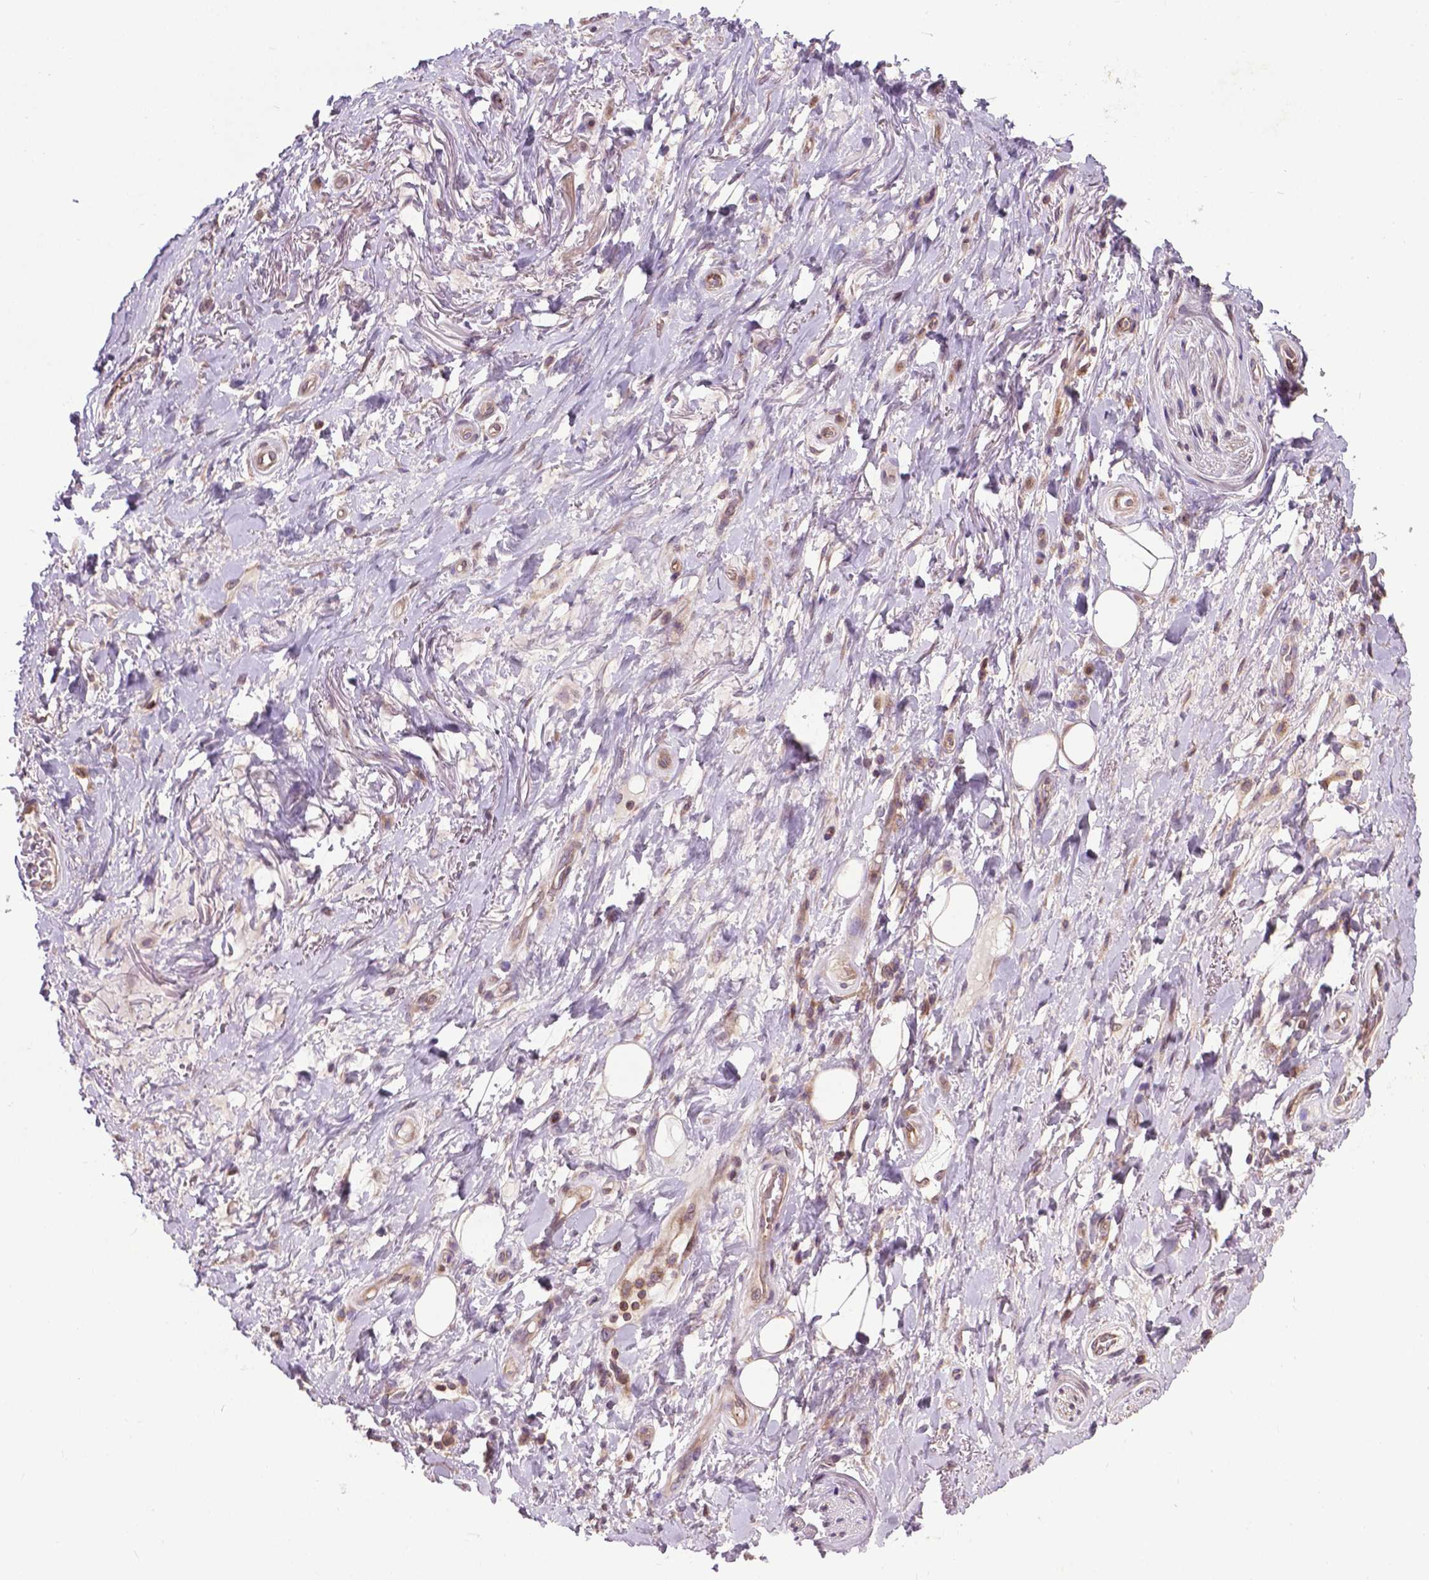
{"staining": {"intensity": "moderate", "quantity": "<25%", "location": "nuclear"}, "tissue": "adipose tissue", "cell_type": "Adipocytes", "image_type": "normal", "snomed": [{"axis": "morphology", "description": "Normal tissue, NOS"}, {"axis": "topography", "description": "Anal"}, {"axis": "topography", "description": "Peripheral nerve tissue"}], "caption": "Brown immunohistochemical staining in benign adipose tissue exhibits moderate nuclear expression in about <25% of adipocytes.", "gene": "SPNS2", "patient": {"sex": "male", "age": 53}}